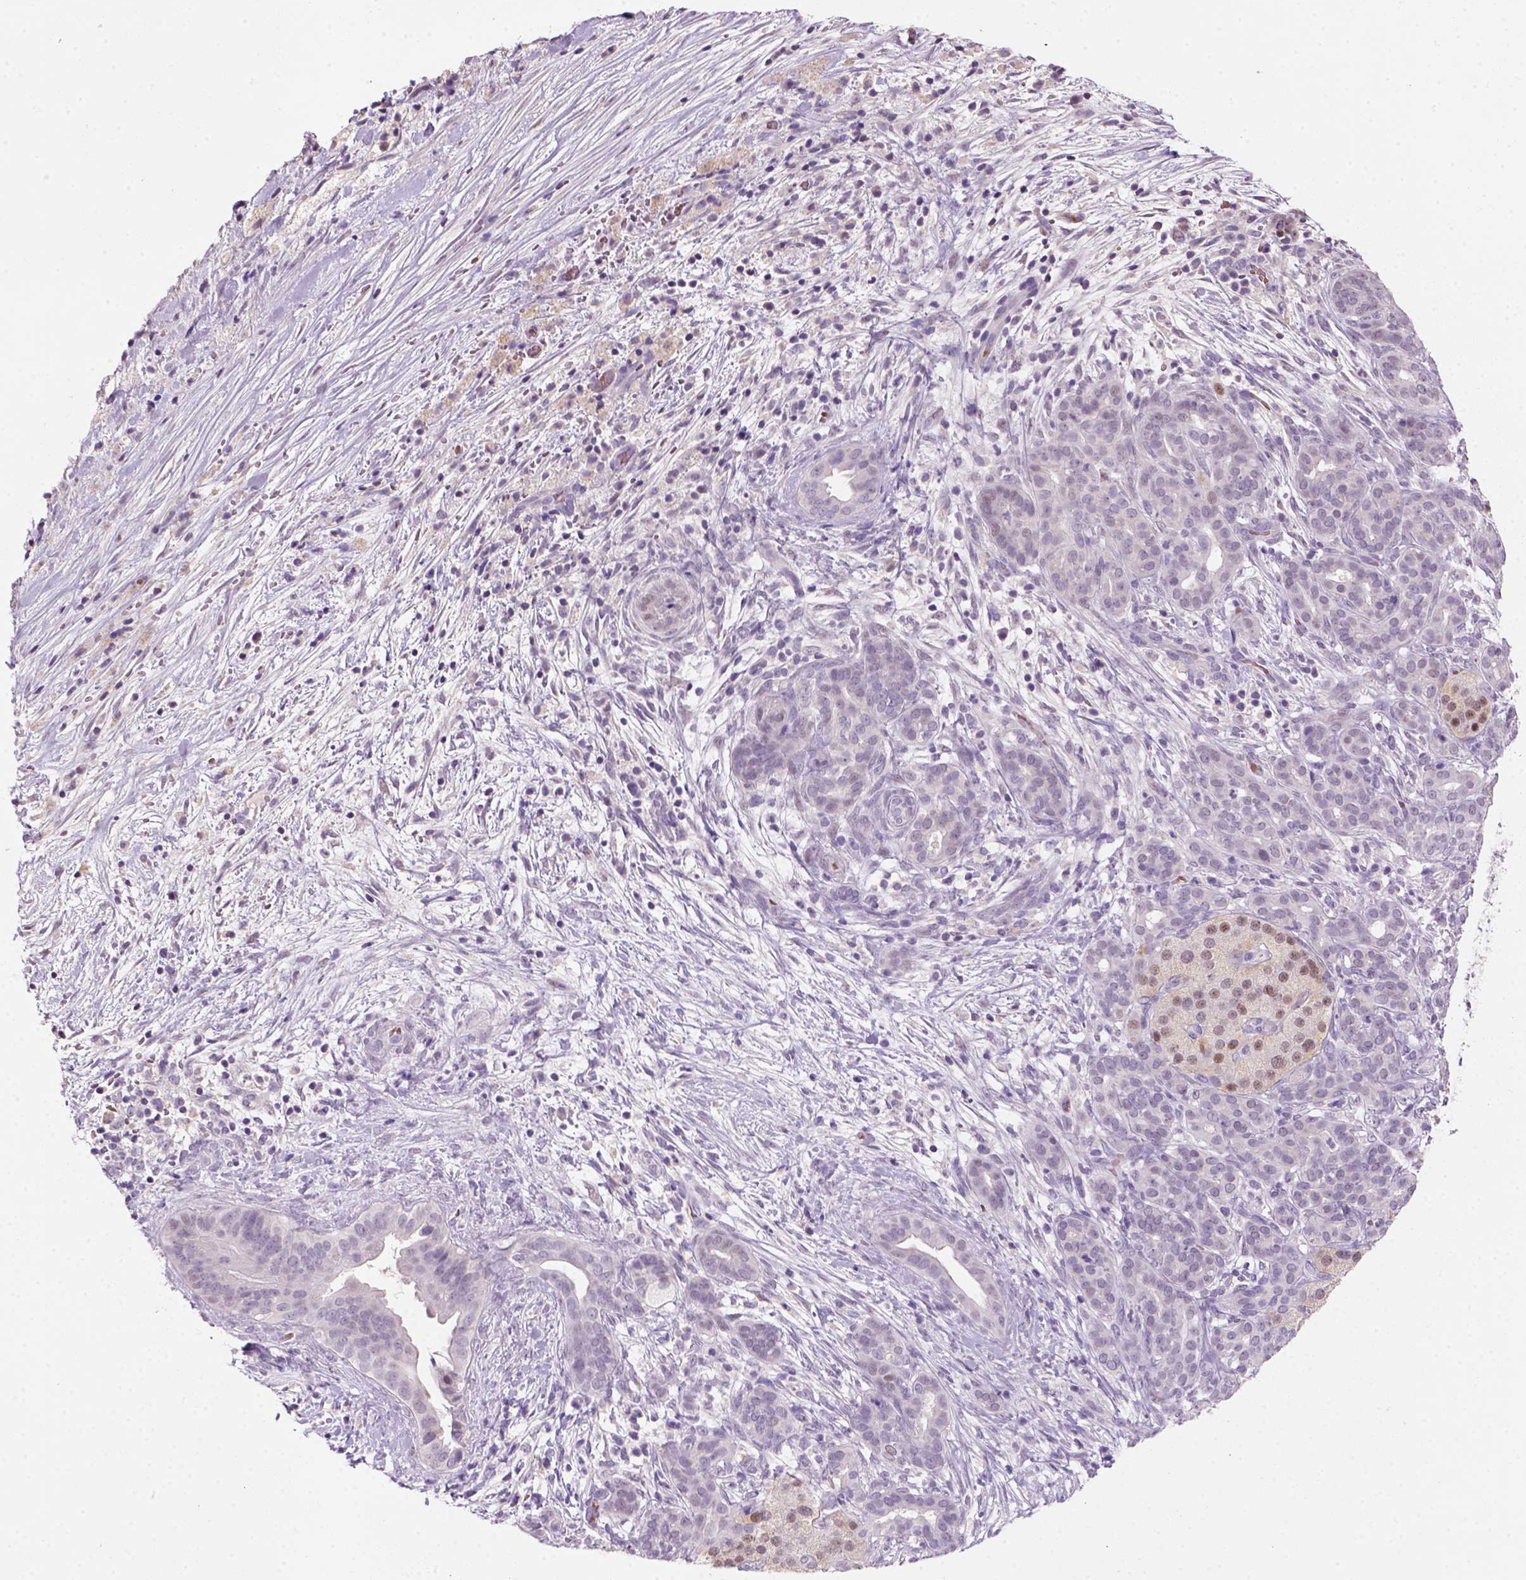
{"staining": {"intensity": "negative", "quantity": "none", "location": "none"}, "tissue": "pancreatic cancer", "cell_type": "Tumor cells", "image_type": "cancer", "snomed": [{"axis": "morphology", "description": "Adenocarcinoma, NOS"}, {"axis": "topography", "description": "Pancreas"}], "caption": "Pancreatic adenocarcinoma stained for a protein using IHC shows no expression tumor cells.", "gene": "ZMAT4", "patient": {"sex": "male", "age": 44}}